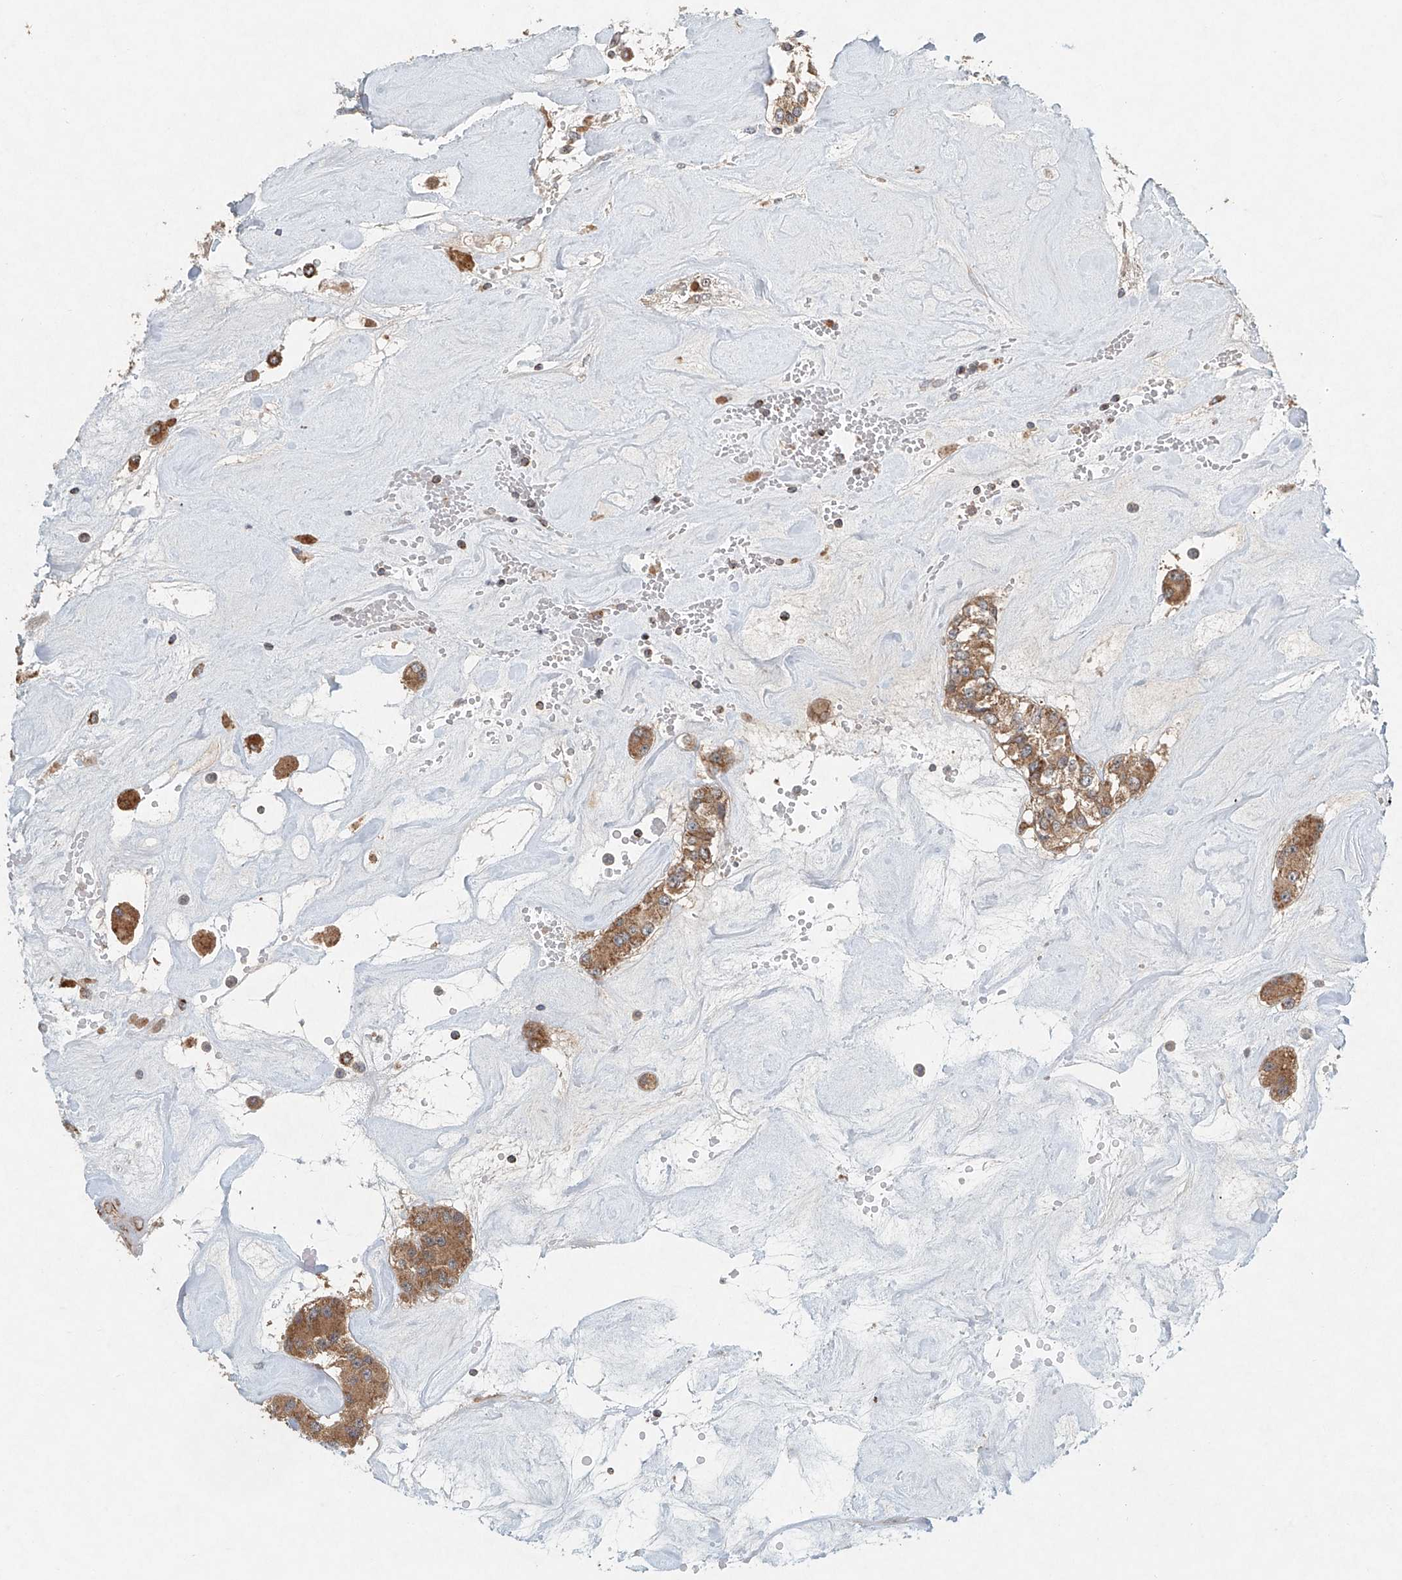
{"staining": {"intensity": "moderate", "quantity": ">75%", "location": "cytoplasmic/membranous"}, "tissue": "carcinoid", "cell_type": "Tumor cells", "image_type": "cancer", "snomed": [{"axis": "morphology", "description": "Carcinoid, malignant, NOS"}, {"axis": "topography", "description": "Pancreas"}], "caption": "Carcinoid (malignant) stained for a protein reveals moderate cytoplasmic/membranous positivity in tumor cells. The protein is shown in brown color, while the nuclei are stained blue.", "gene": "DCAF11", "patient": {"sex": "male", "age": 41}}